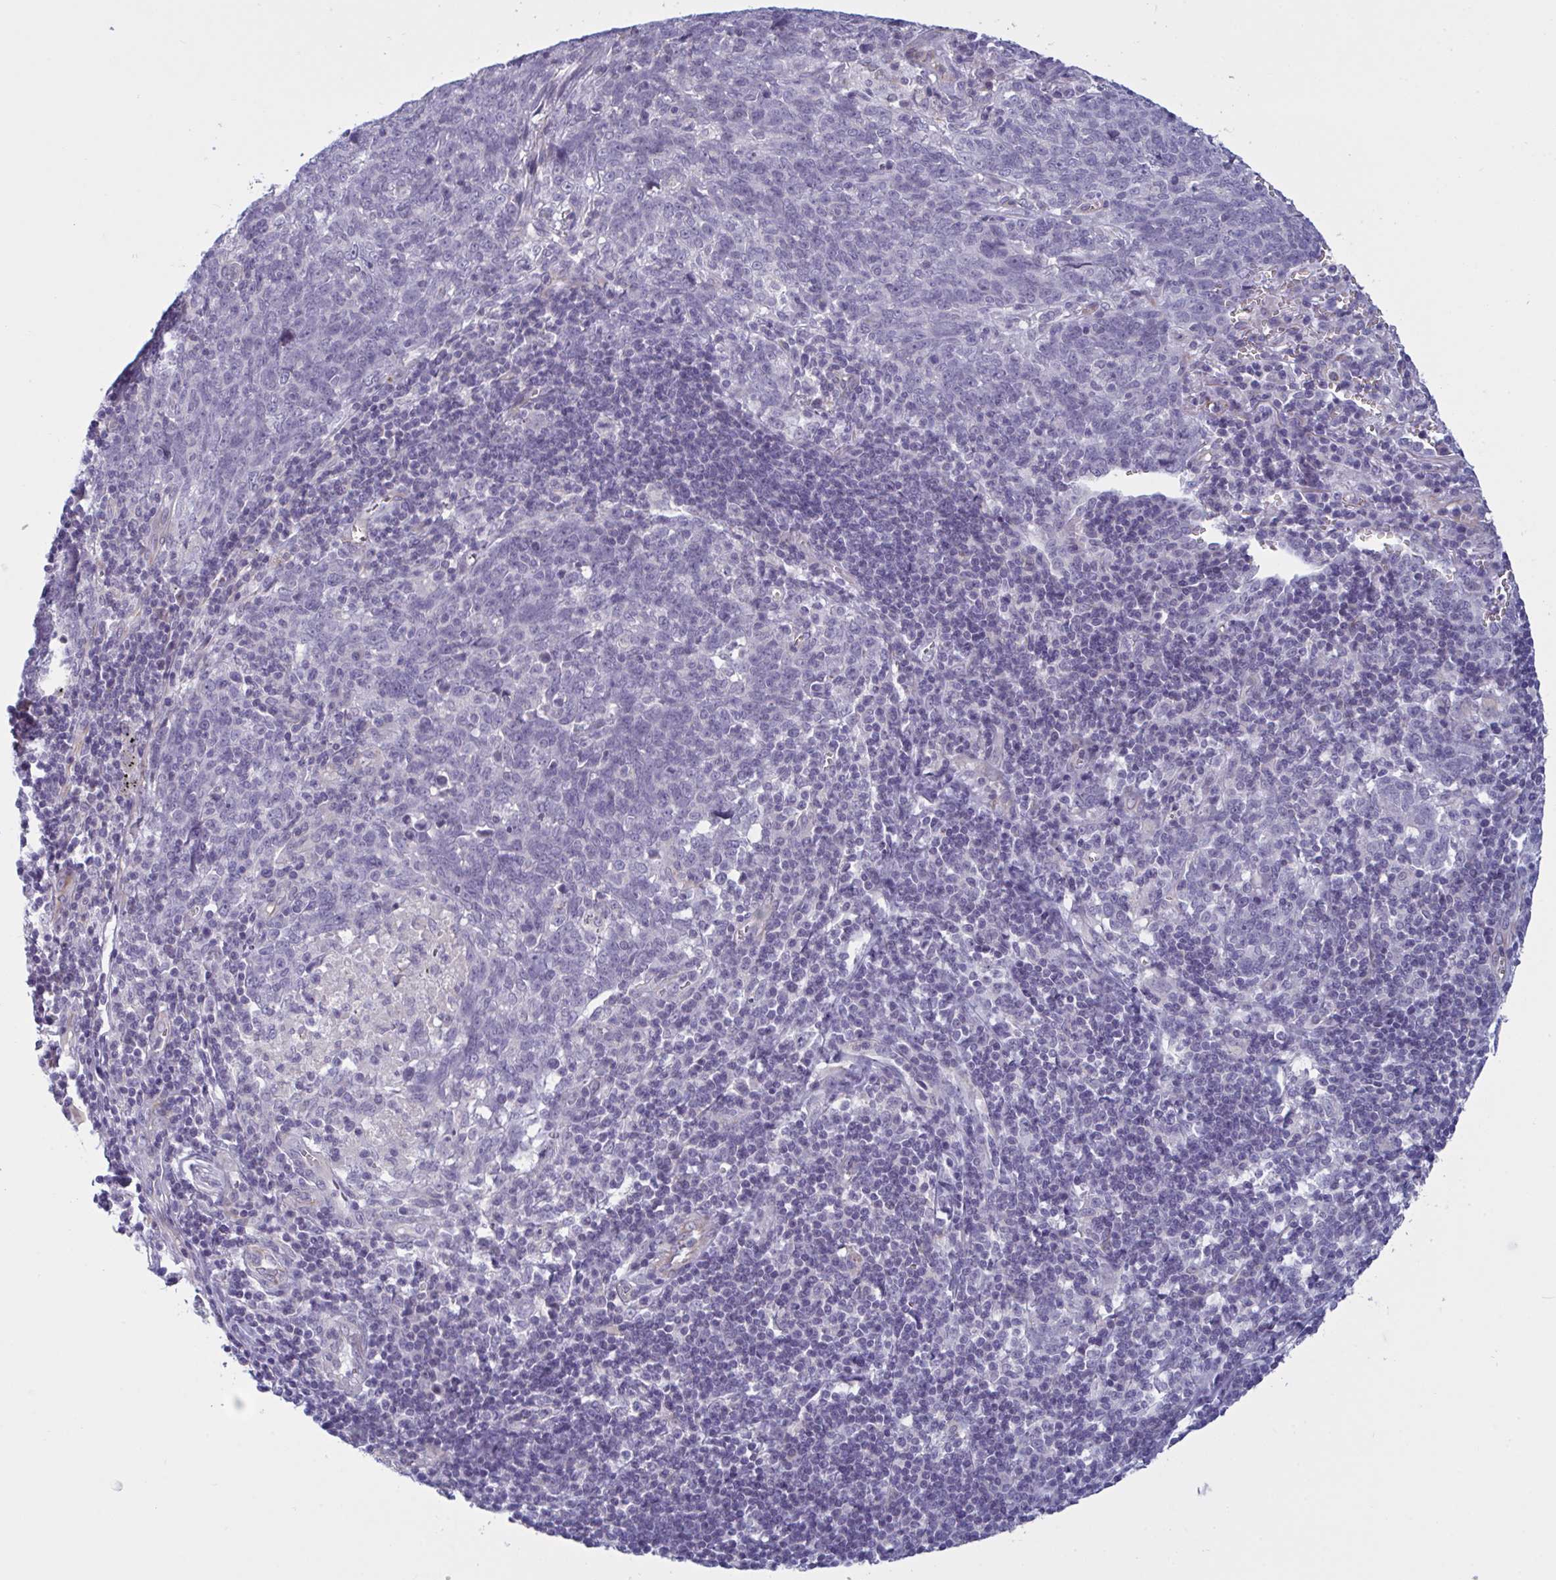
{"staining": {"intensity": "negative", "quantity": "none", "location": "none"}, "tissue": "lung cancer", "cell_type": "Tumor cells", "image_type": "cancer", "snomed": [{"axis": "morphology", "description": "Squamous cell carcinoma, NOS"}, {"axis": "topography", "description": "Lung"}], "caption": "This is an IHC micrograph of human lung squamous cell carcinoma. There is no expression in tumor cells.", "gene": "OR1L3", "patient": {"sex": "female", "age": 72}}